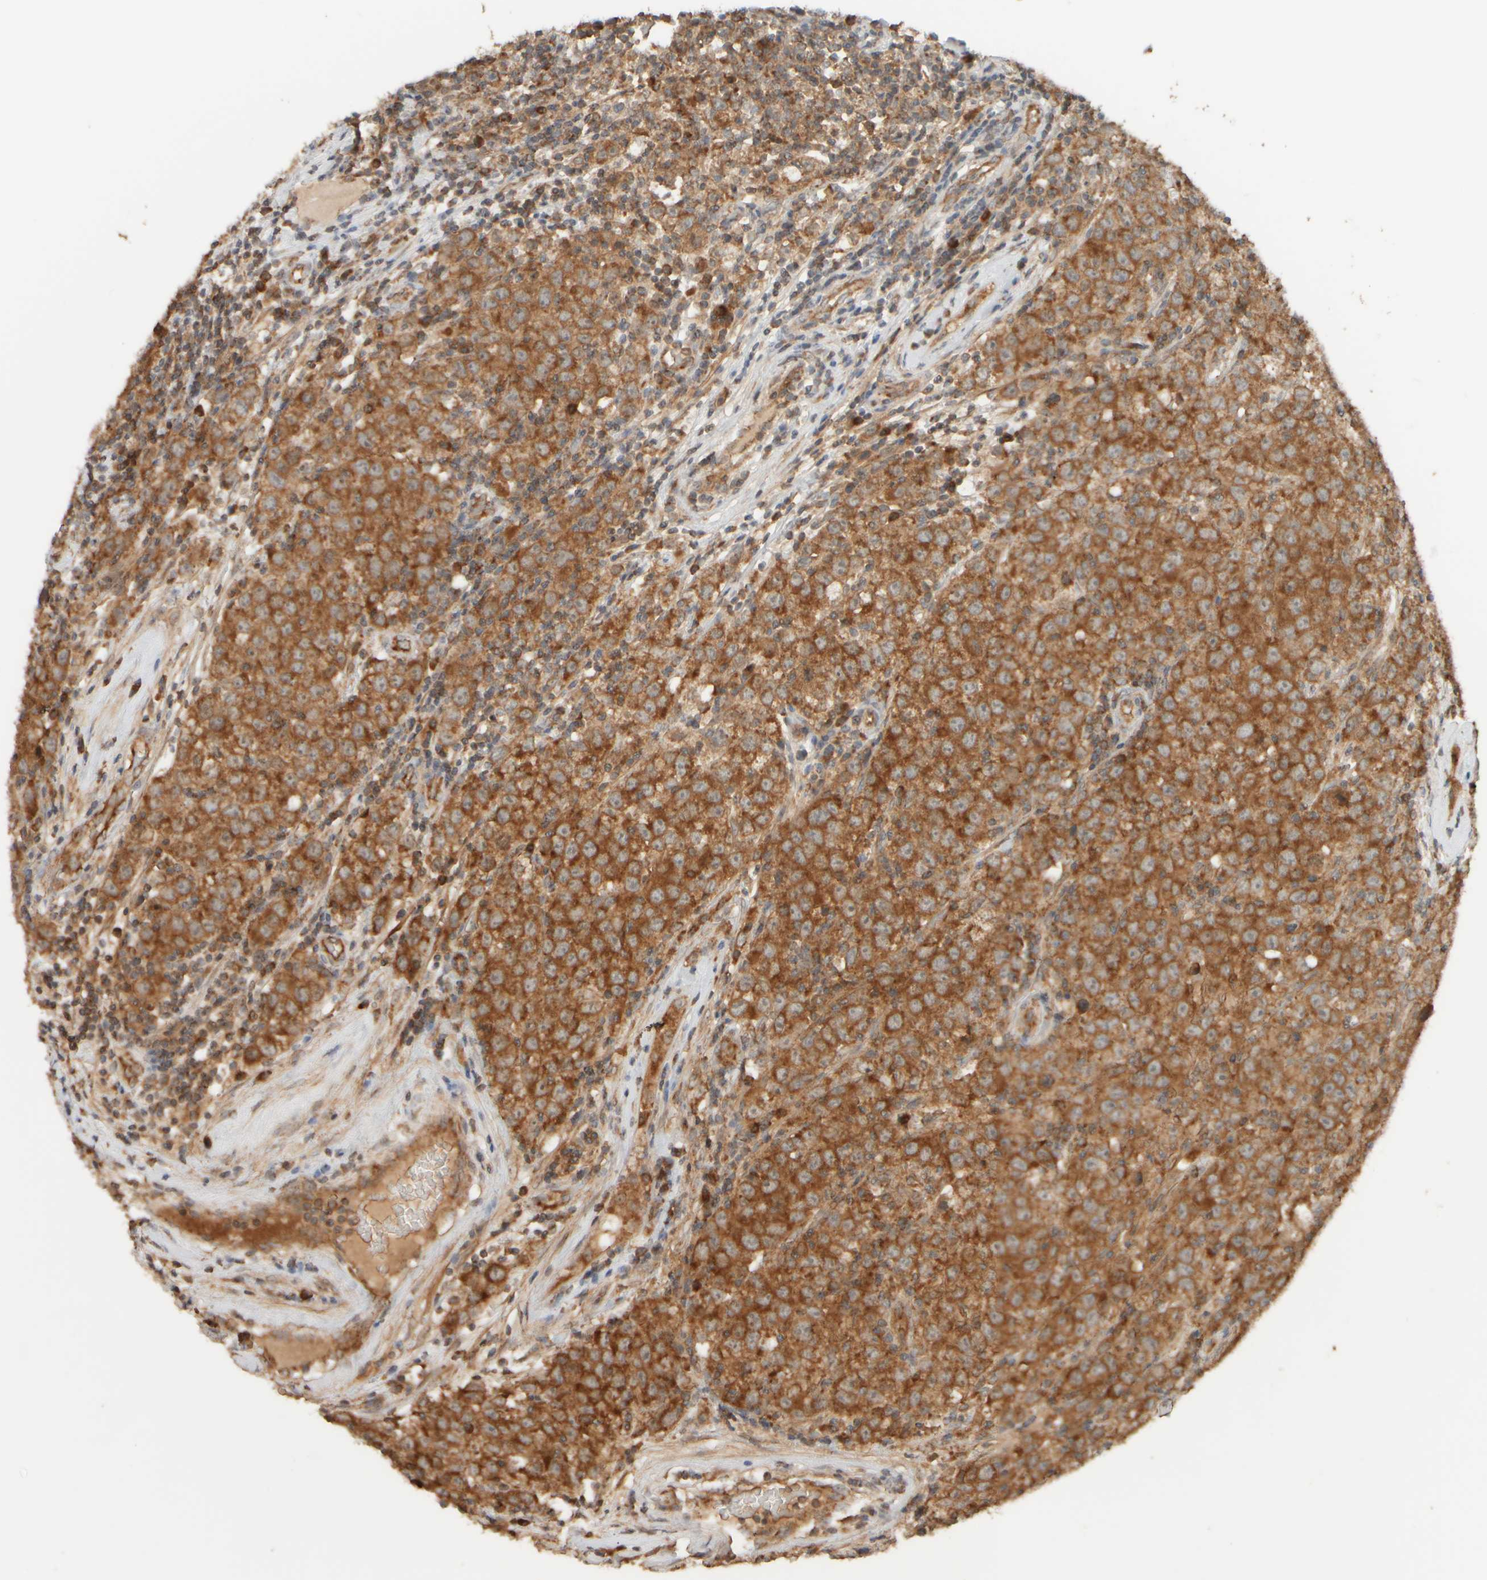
{"staining": {"intensity": "strong", "quantity": ">75%", "location": "cytoplasmic/membranous"}, "tissue": "testis cancer", "cell_type": "Tumor cells", "image_type": "cancer", "snomed": [{"axis": "morphology", "description": "Seminoma, NOS"}, {"axis": "morphology", "description": "Carcinoma, Embryonal, NOS"}, {"axis": "topography", "description": "Testis"}], "caption": "Immunohistochemistry (IHC) staining of embryonal carcinoma (testis), which demonstrates high levels of strong cytoplasmic/membranous expression in about >75% of tumor cells indicating strong cytoplasmic/membranous protein expression. The staining was performed using DAB (brown) for protein detection and nuclei were counterstained in hematoxylin (blue).", "gene": "EIF2B3", "patient": {"sex": "male", "age": 28}}